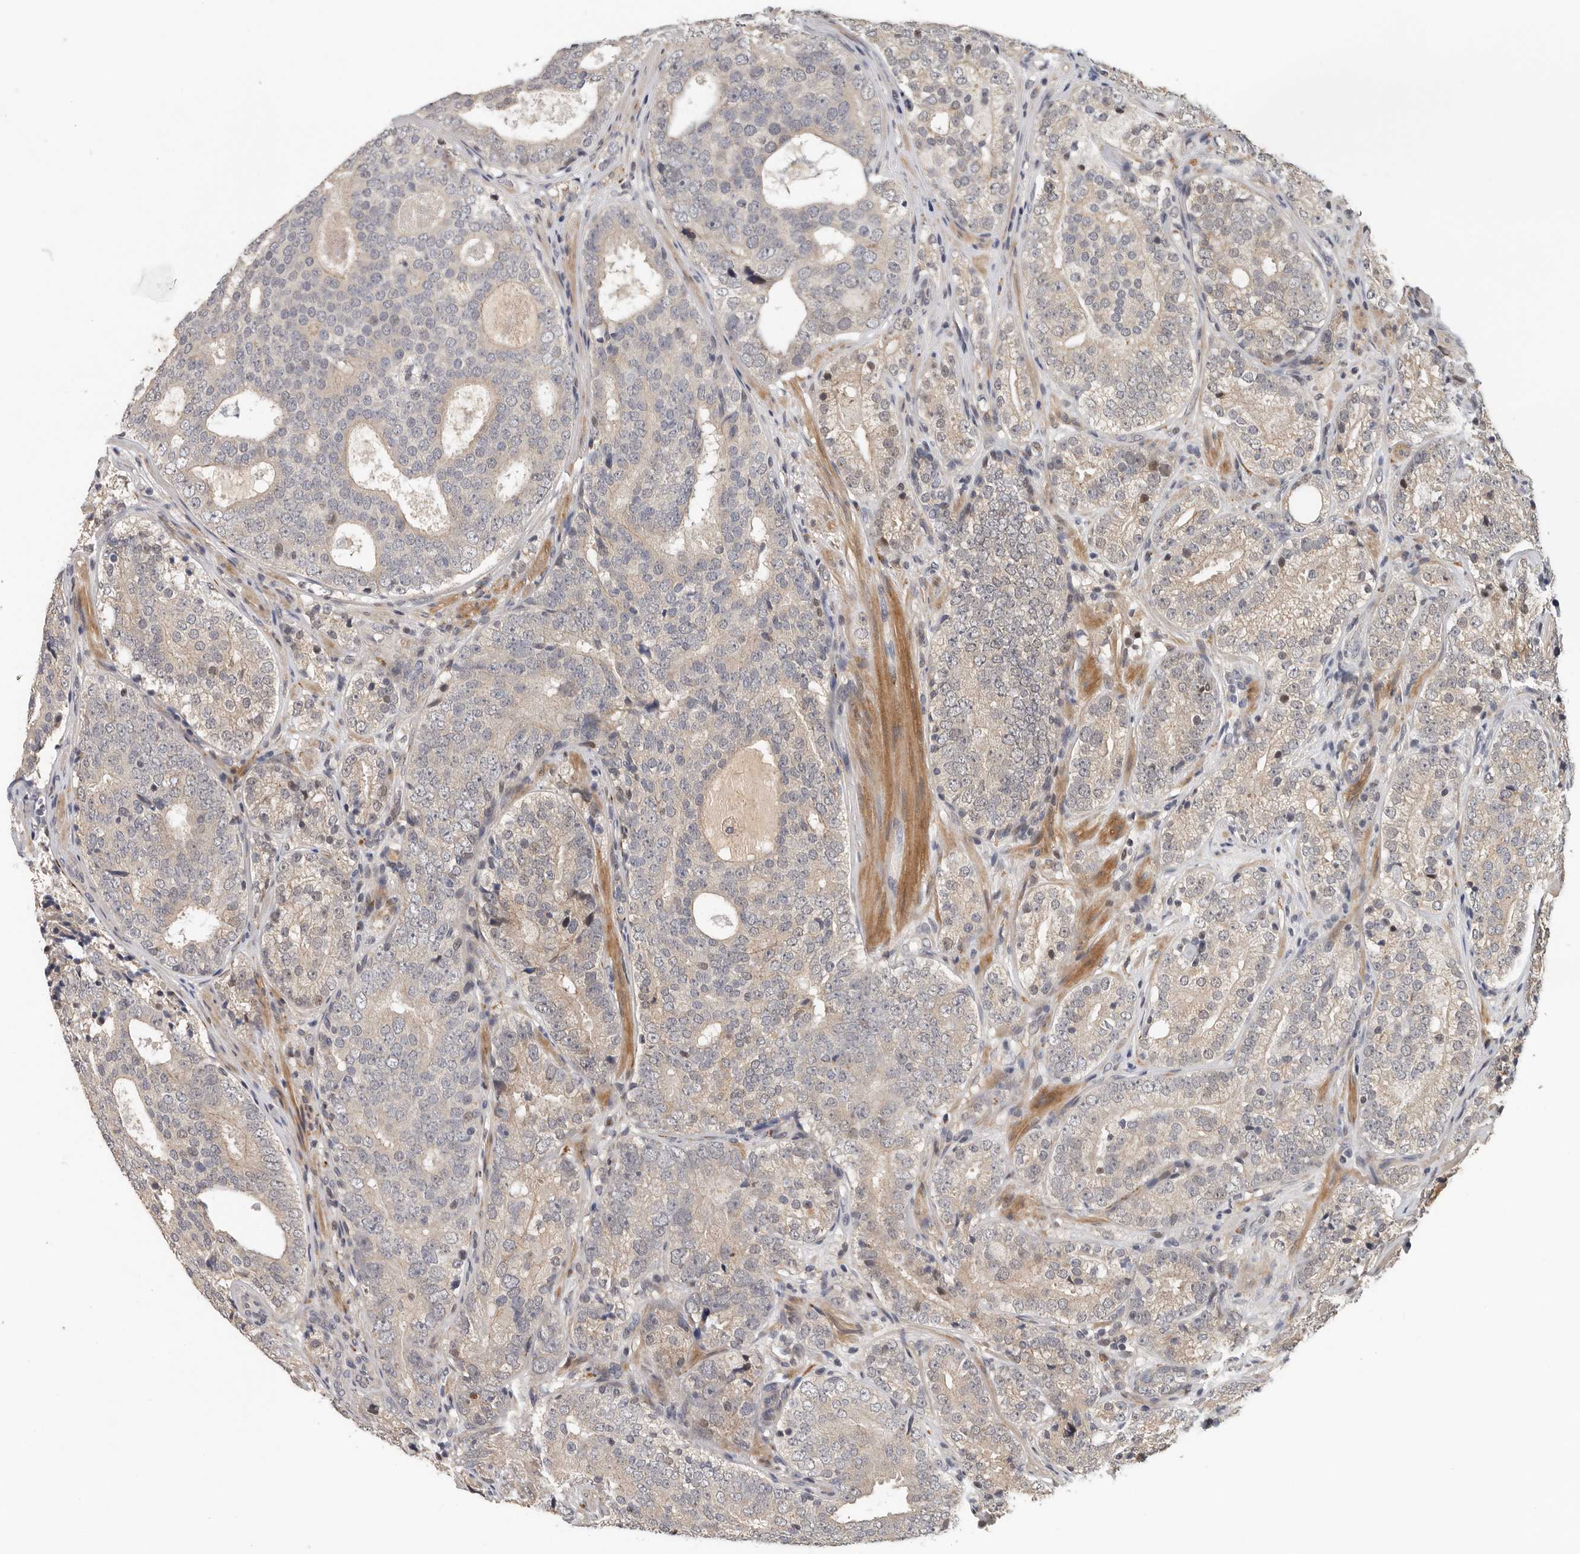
{"staining": {"intensity": "negative", "quantity": "none", "location": "none"}, "tissue": "prostate cancer", "cell_type": "Tumor cells", "image_type": "cancer", "snomed": [{"axis": "morphology", "description": "Adenocarcinoma, High grade"}, {"axis": "topography", "description": "Prostate"}], "caption": "This is an immunohistochemistry (IHC) image of human high-grade adenocarcinoma (prostate). There is no positivity in tumor cells.", "gene": "HENMT1", "patient": {"sex": "male", "age": 56}}